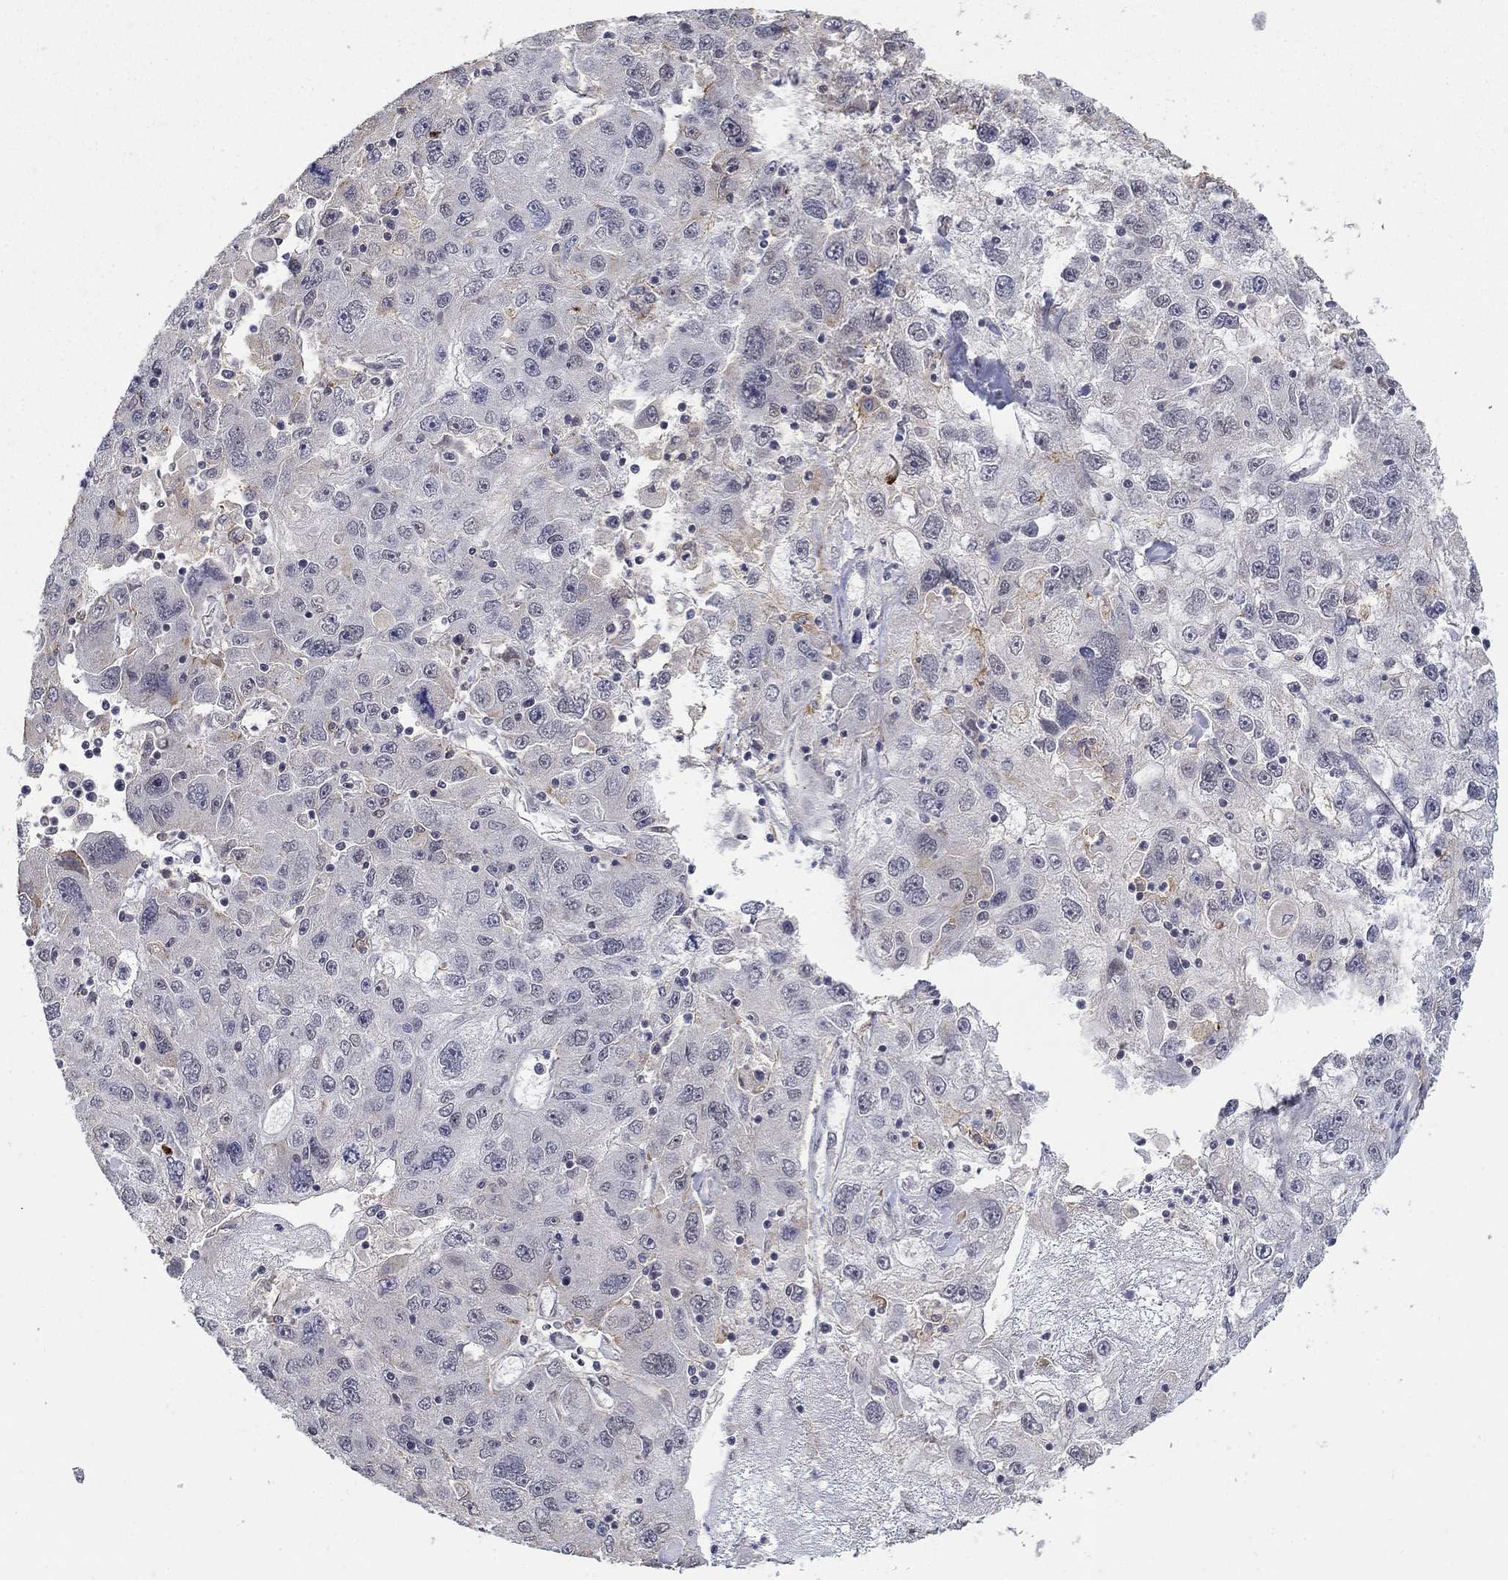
{"staining": {"intensity": "negative", "quantity": "none", "location": "none"}, "tissue": "stomach cancer", "cell_type": "Tumor cells", "image_type": "cancer", "snomed": [{"axis": "morphology", "description": "Adenocarcinoma, NOS"}, {"axis": "topography", "description": "Stomach"}], "caption": "Tumor cells are negative for protein expression in human stomach cancer.", "gene": "GRIA3", "patient": {"sex": "male", "age": 56}}